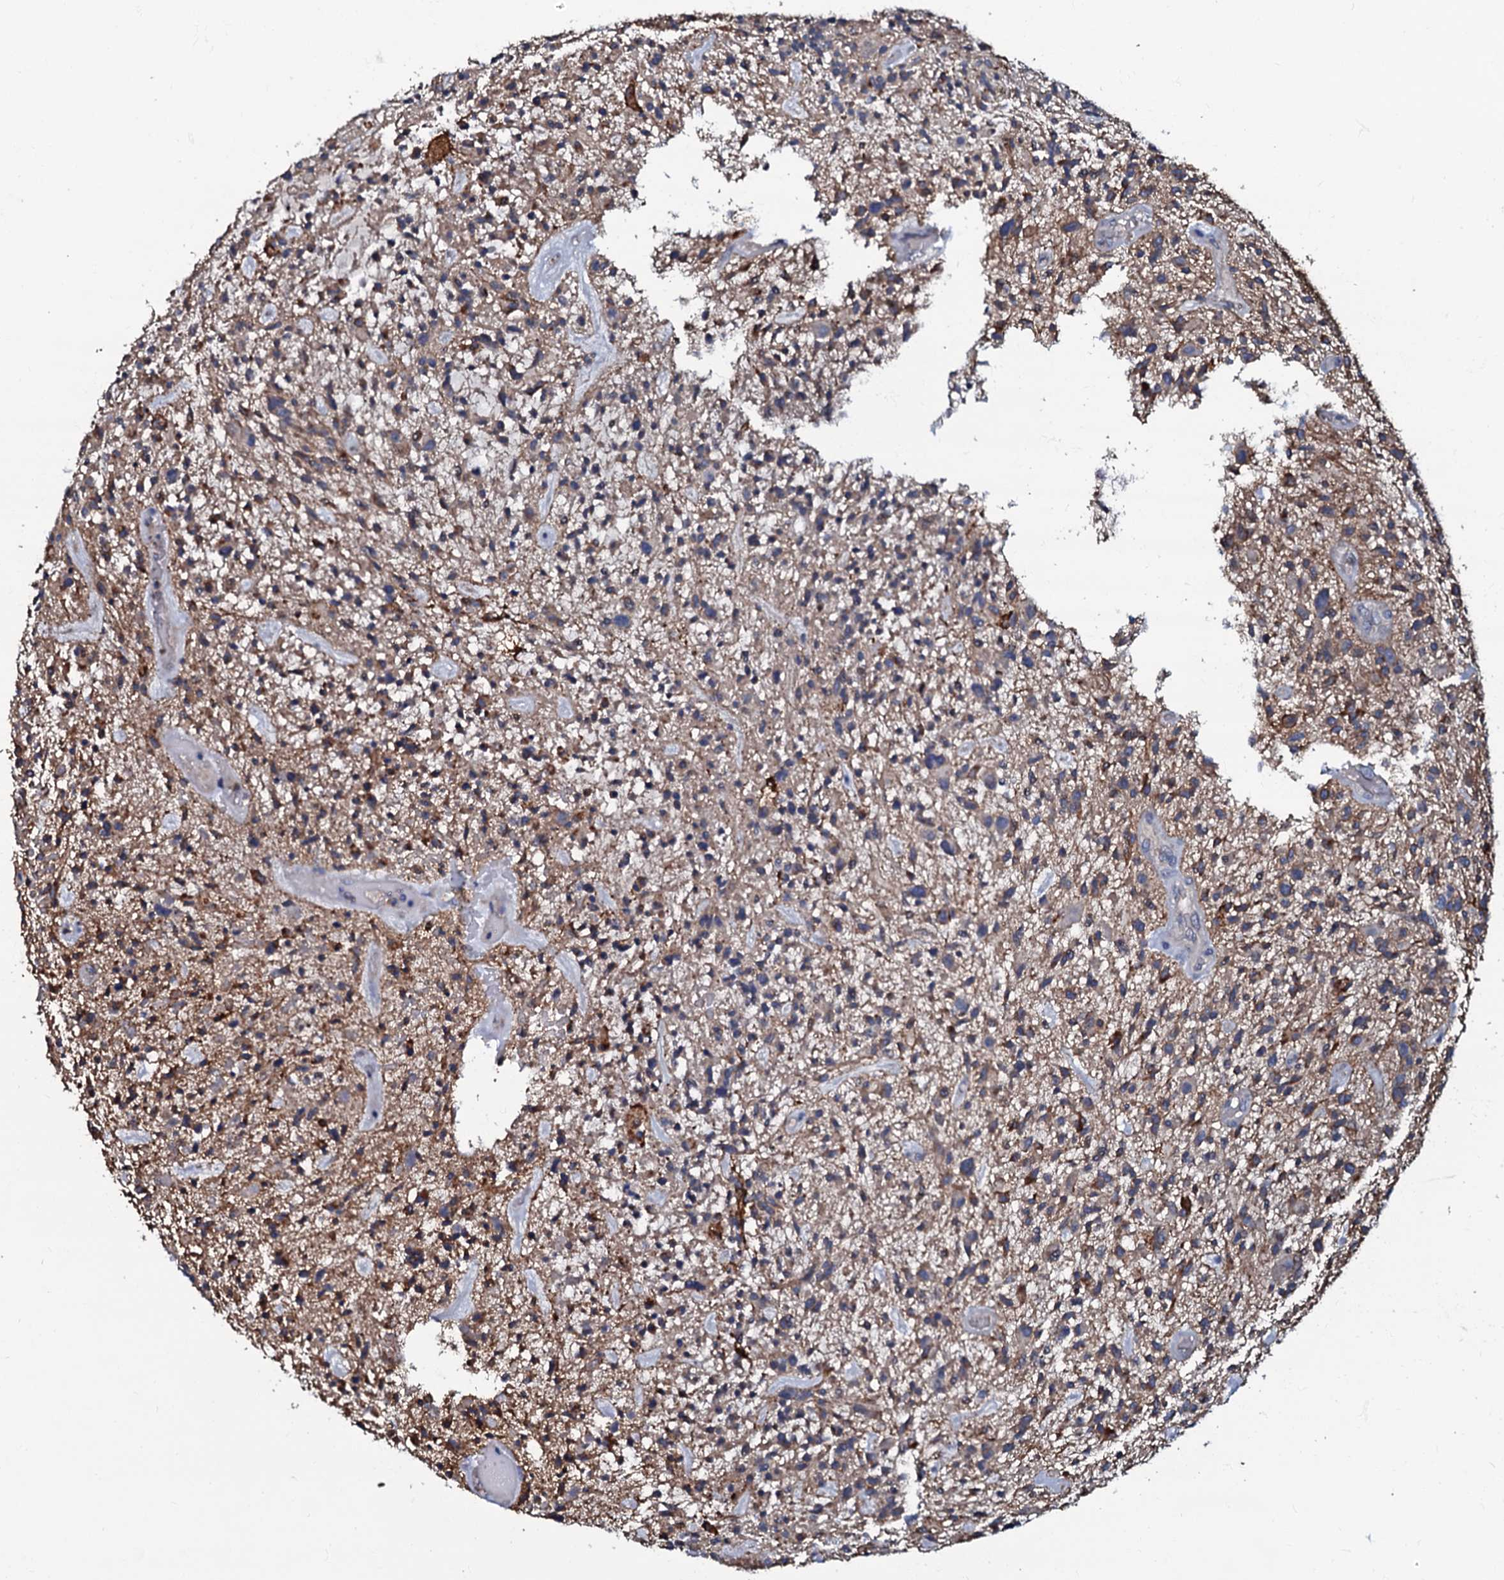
{"staining": {"intensity": "weak", "quantity": "25%-75%", "location": "cytoplasmic/membranous"}, "tissue": "glioma", "cell_type": "Tumor cells", "image_type": "cancer", "snomed": [{"axis": "morphology", "description": "Glioma, malignant, High grade"}, {"axis": "topography", "description": "Brain"}], "caption": "Weak cytoplasmic/membranous expression for a protein is seen in approximately 25%-75% of tumor cells of high-grade glioma (malignant) using IHC.", "gene": "CPNE2", "patient": {"sex": "male", "age": 47}}